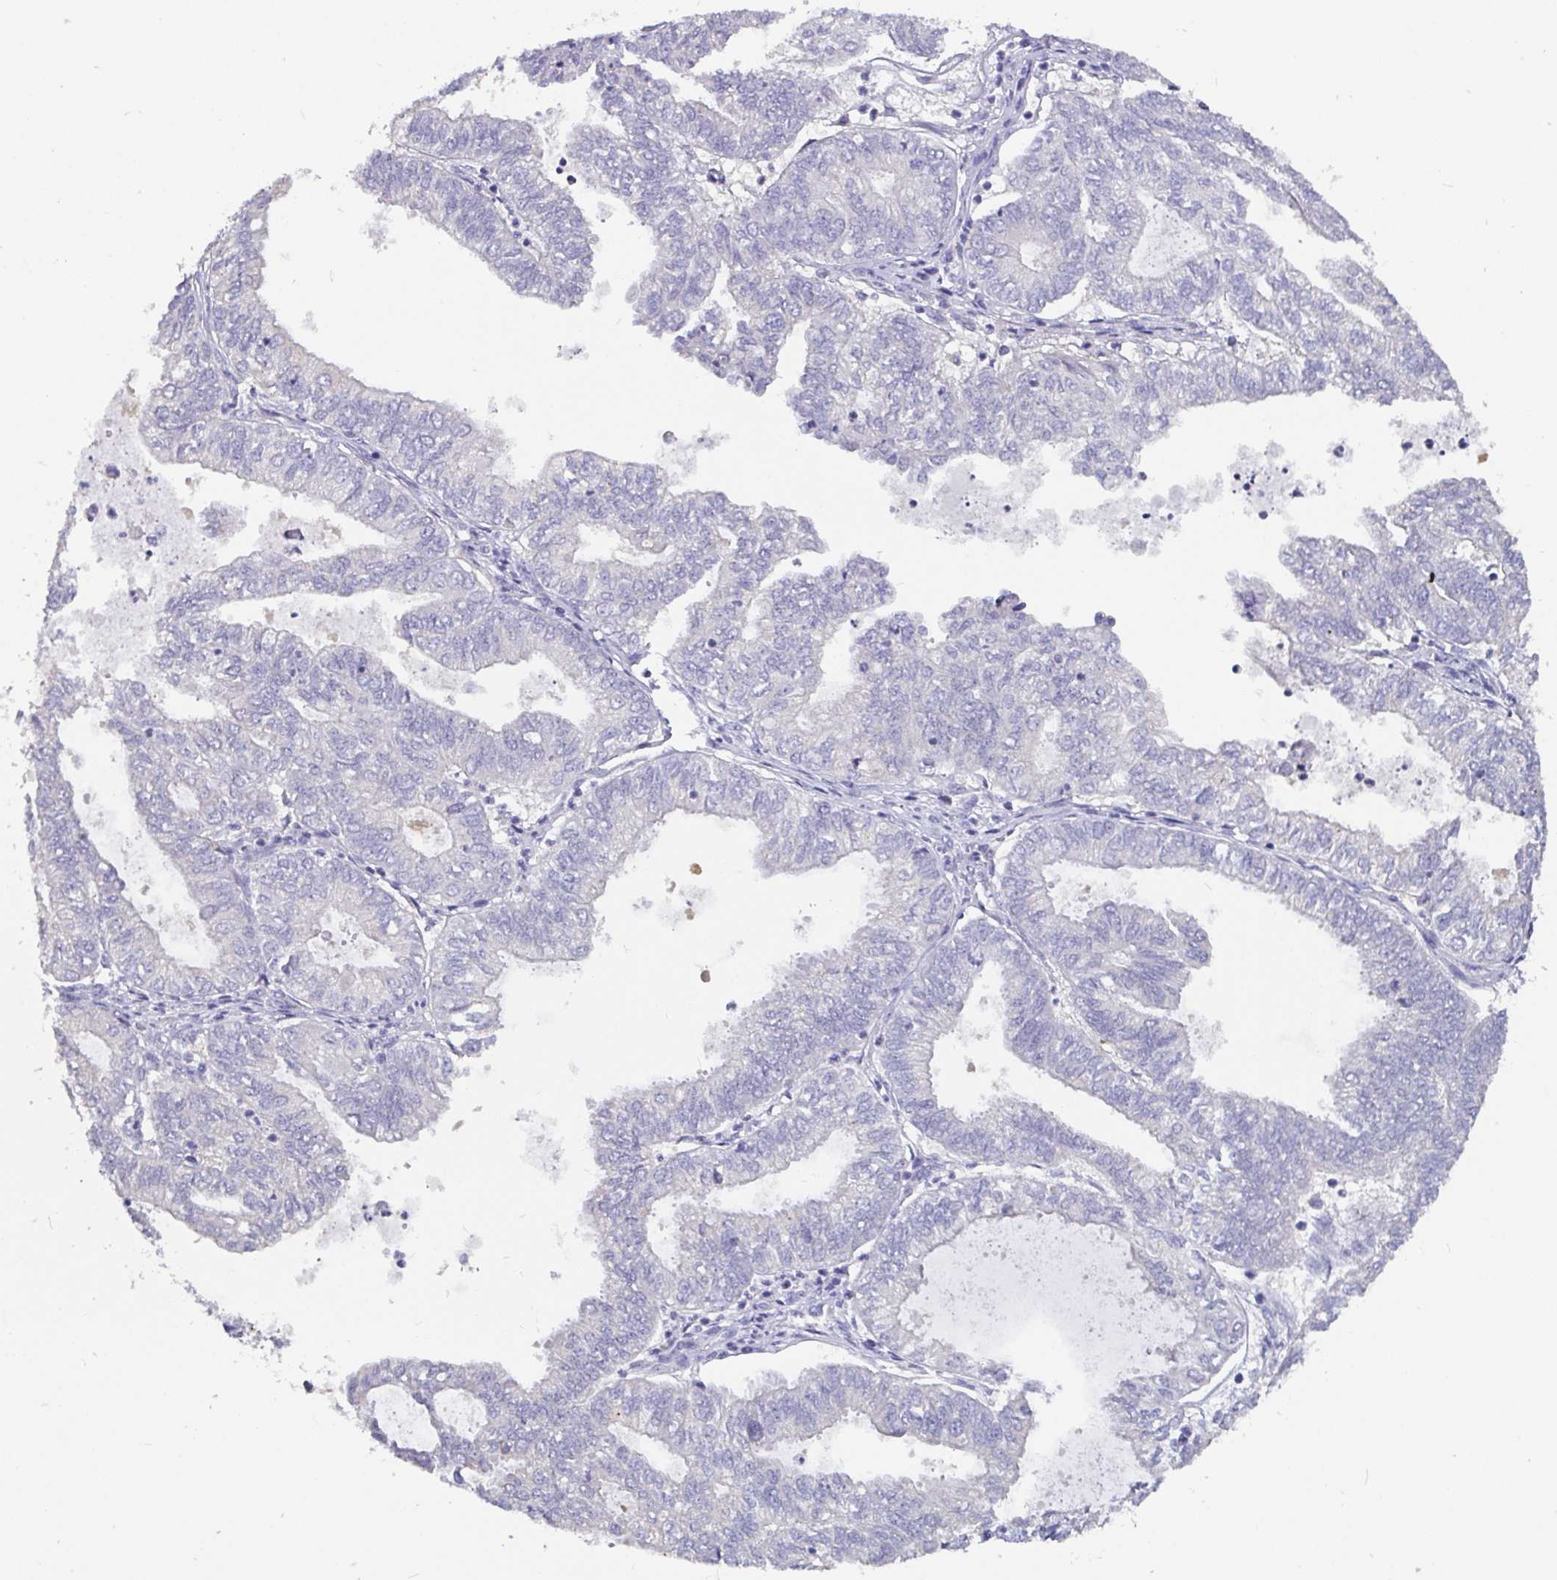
{"staining": {"intensity": "negative", "quantity": "none", "location": "none"}, "tissue": "ovarian cancer", "cell_type": "Tumor cells", "image_type": "cancer", "snomed": [{"axis": "morphology", "description": "Carcinoma, endometroid"}, {"axis": "topography", "description": "Ovary"}], "caption": "Tumor cells show no significant expression in ovarian cancer (endometroid carcinoma).", "gene": "ADAMTS6", "patient": {"sex": "female", "age": 64}}